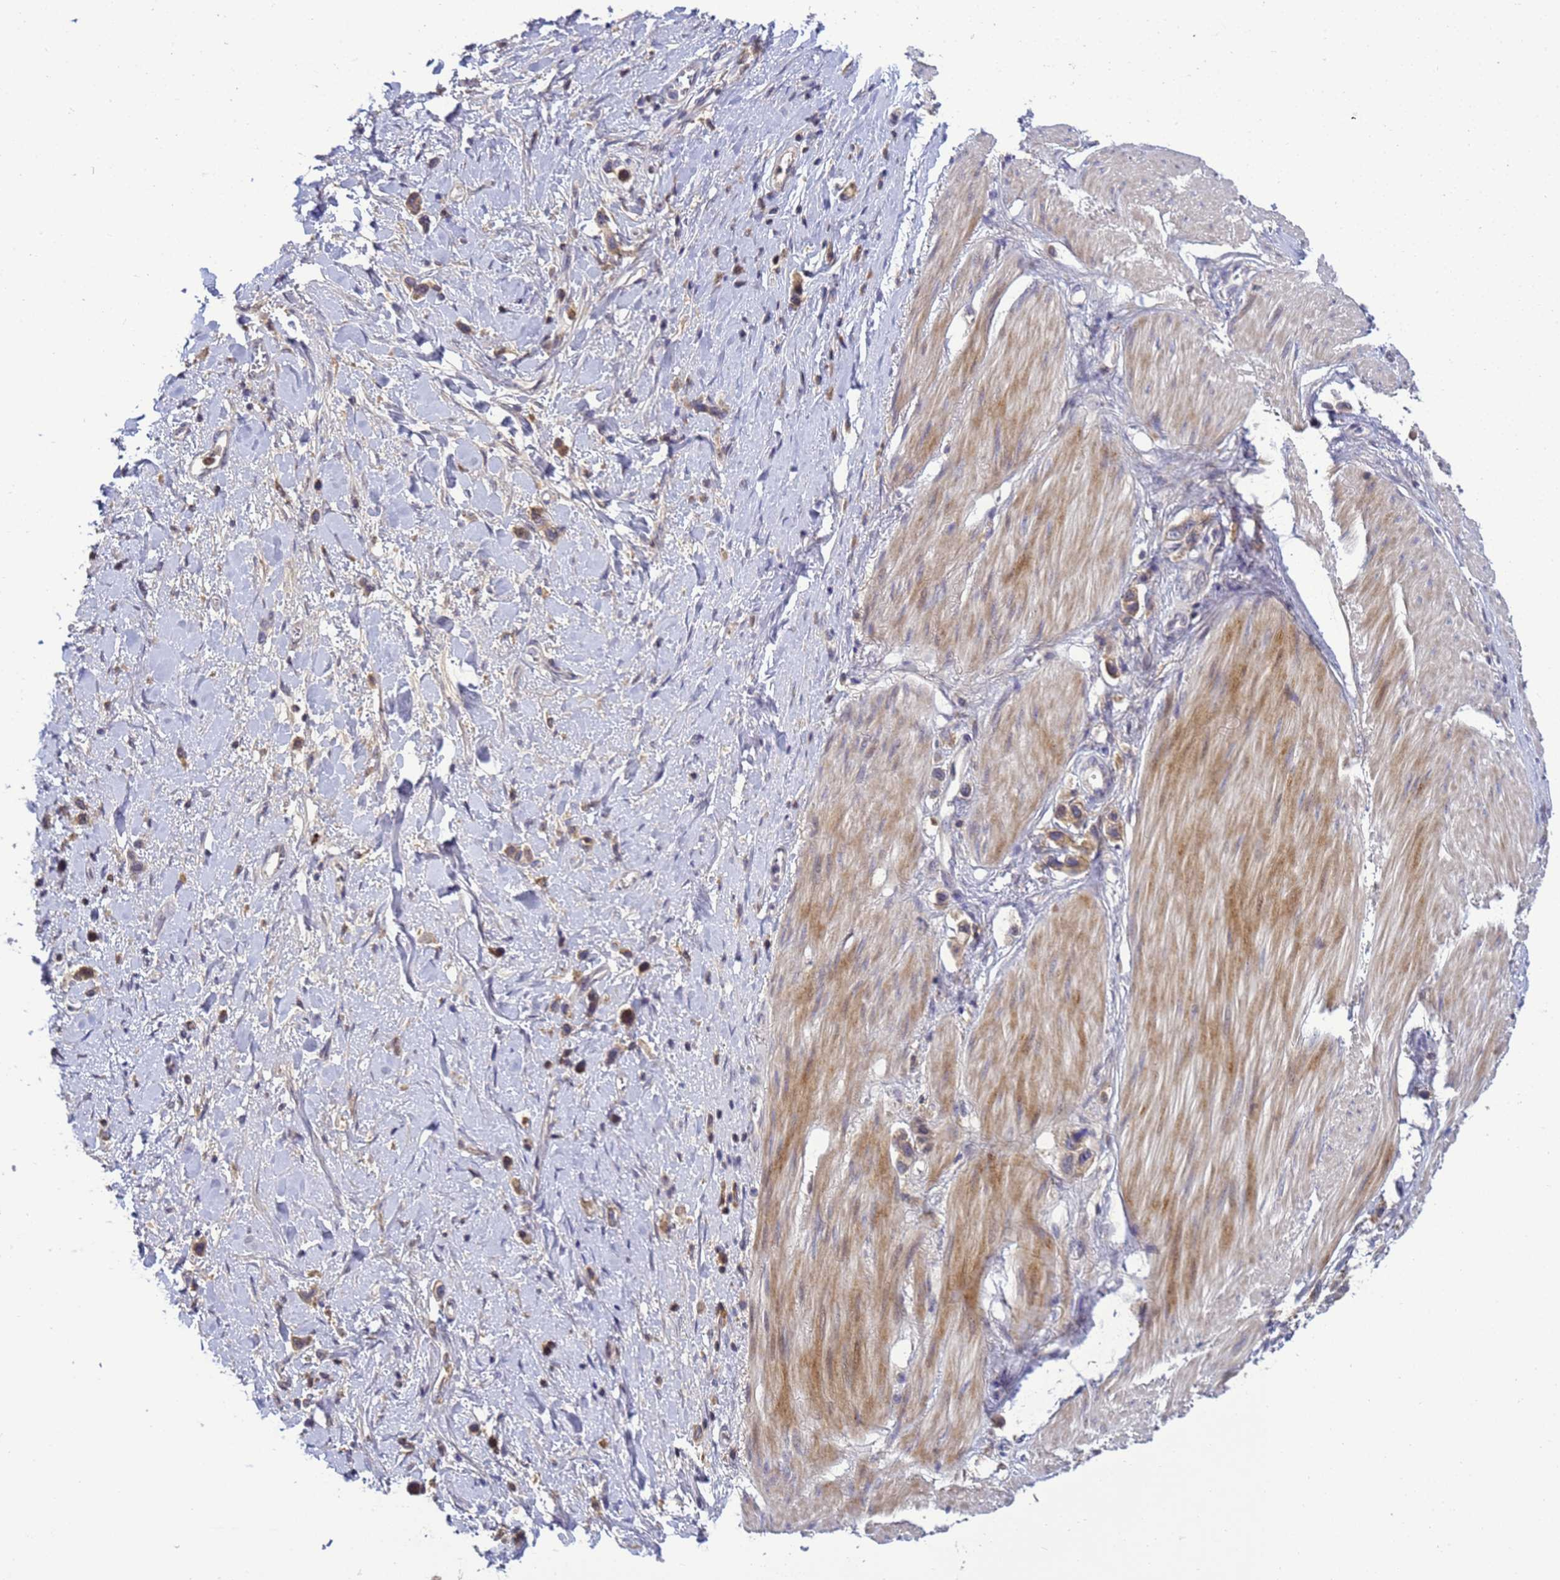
{"staining": {"intensity": "weak", "quantity": ">75%", "location": "cytoplasmic/membranous"}, "tissue": "stomach cancer", "cell_type": "Tumor cells", "image_type": "cancer", "snomed": [{"axis": "morphology", "description": "Adenocarcinoma, NOS"}, {"axis": "topography", "description": "Stomach"}], "caption": "The histopathology image exhibits immunohistochemical staining of stomach cancer (adenocarcinoma). There is weak cytoplasmic/membranous expression is identified in approximately >75% of tumor cells. (Stains: DAB in brown, nuclei in blue, Microscopy: brightfield microscopy at high magnification).", "gene": "TMEM74B", "patient": {"sex": "female", "age": 65}}